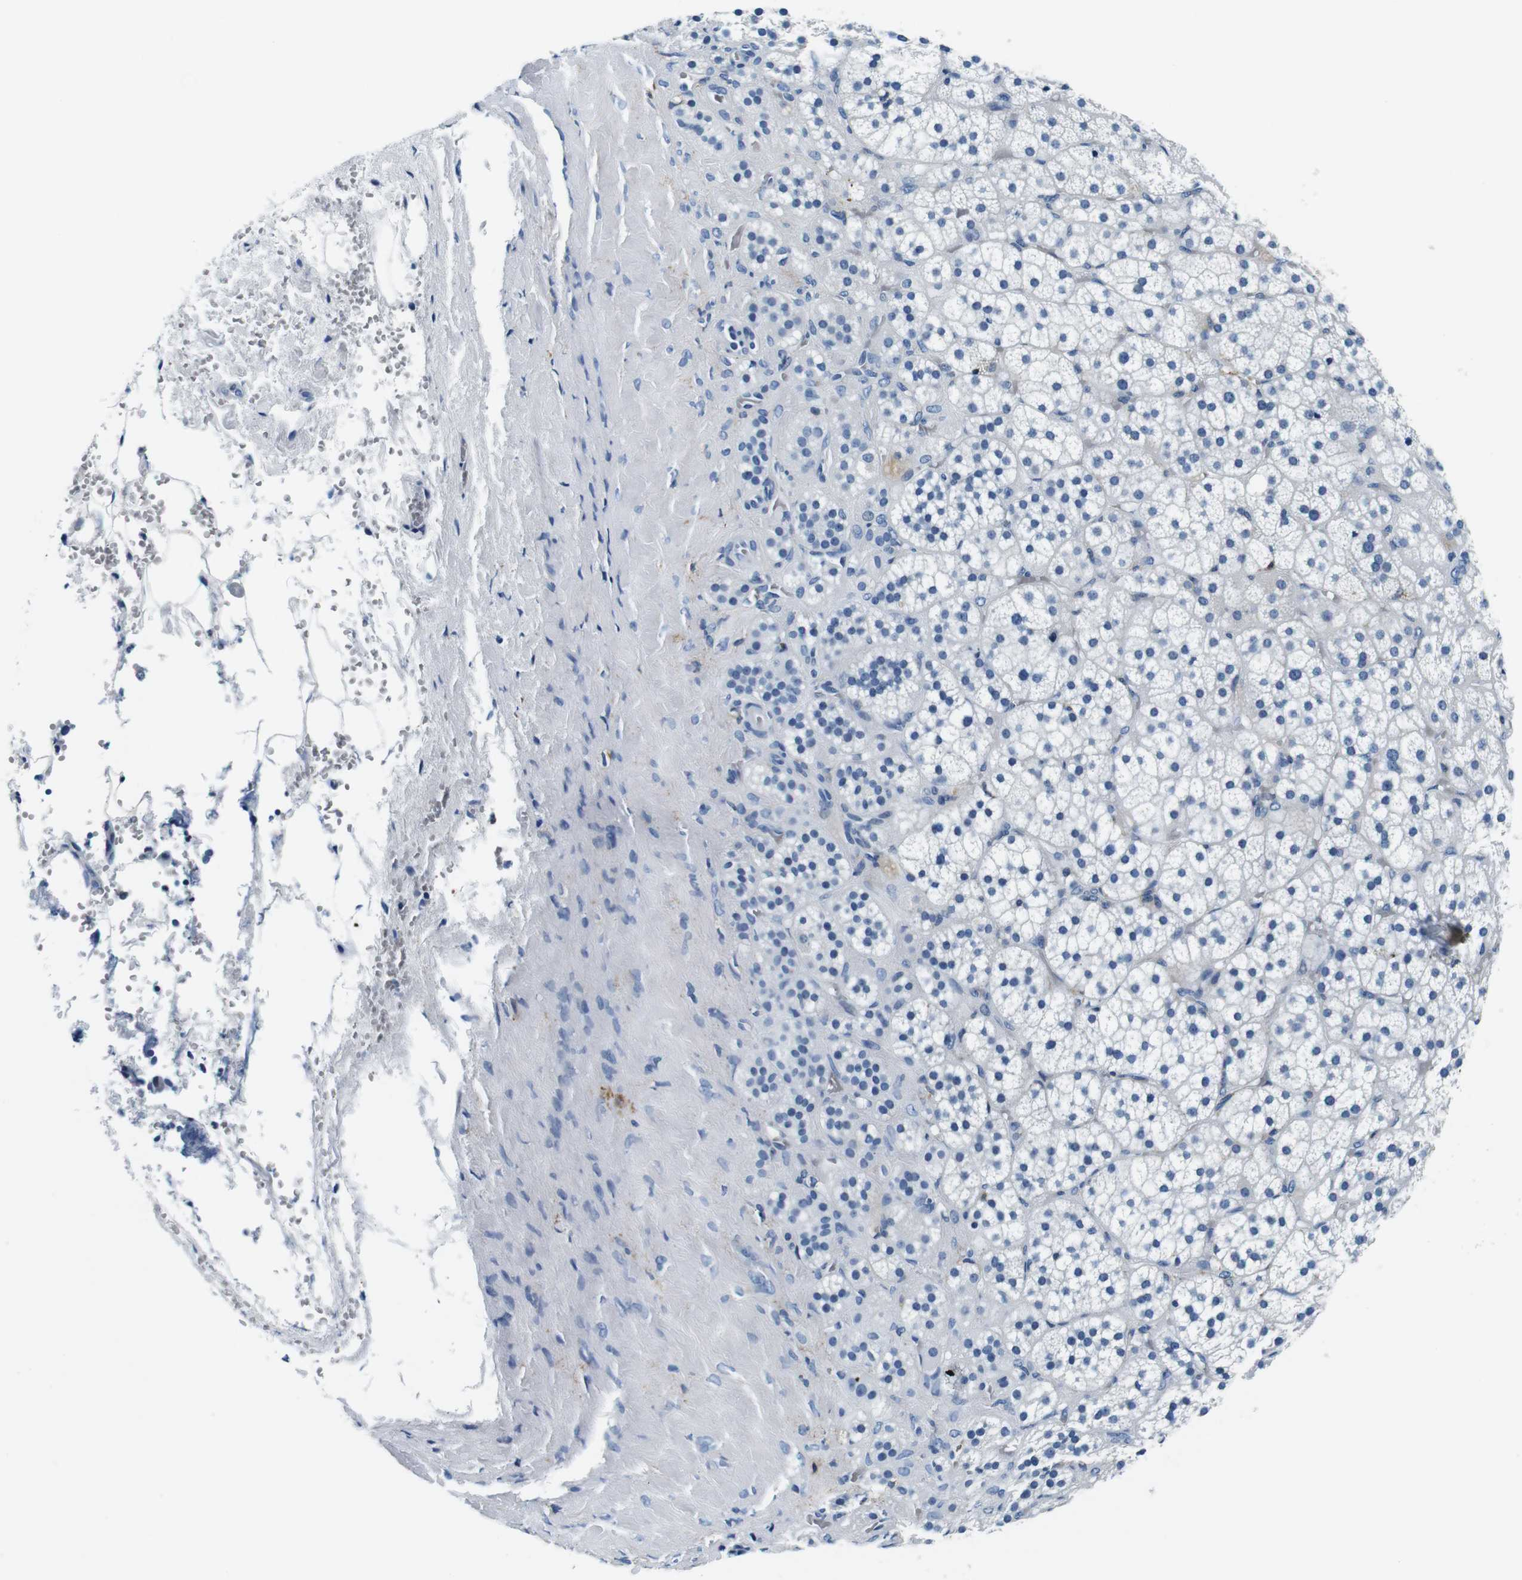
{"staining": {"intensity": "weak", "quantity": "<25%", "location": "cytoplasmic/membranous"}, "tissue": "adrenal gland", "cell_type": "Glandular cells", "image_type": "normal", "snomed": [{"axis": "morphology", "description": "Normal tissue, NOS"}, {"axis": "topography", "description": "Adrenal gland"}], "caption": "High power microscopy image of an IHC micrograph of benign adrenal gland, revealing no significant expression in glandular cells.", "gene": "HLA", "patient": {"sex": "female", "age": 71}}